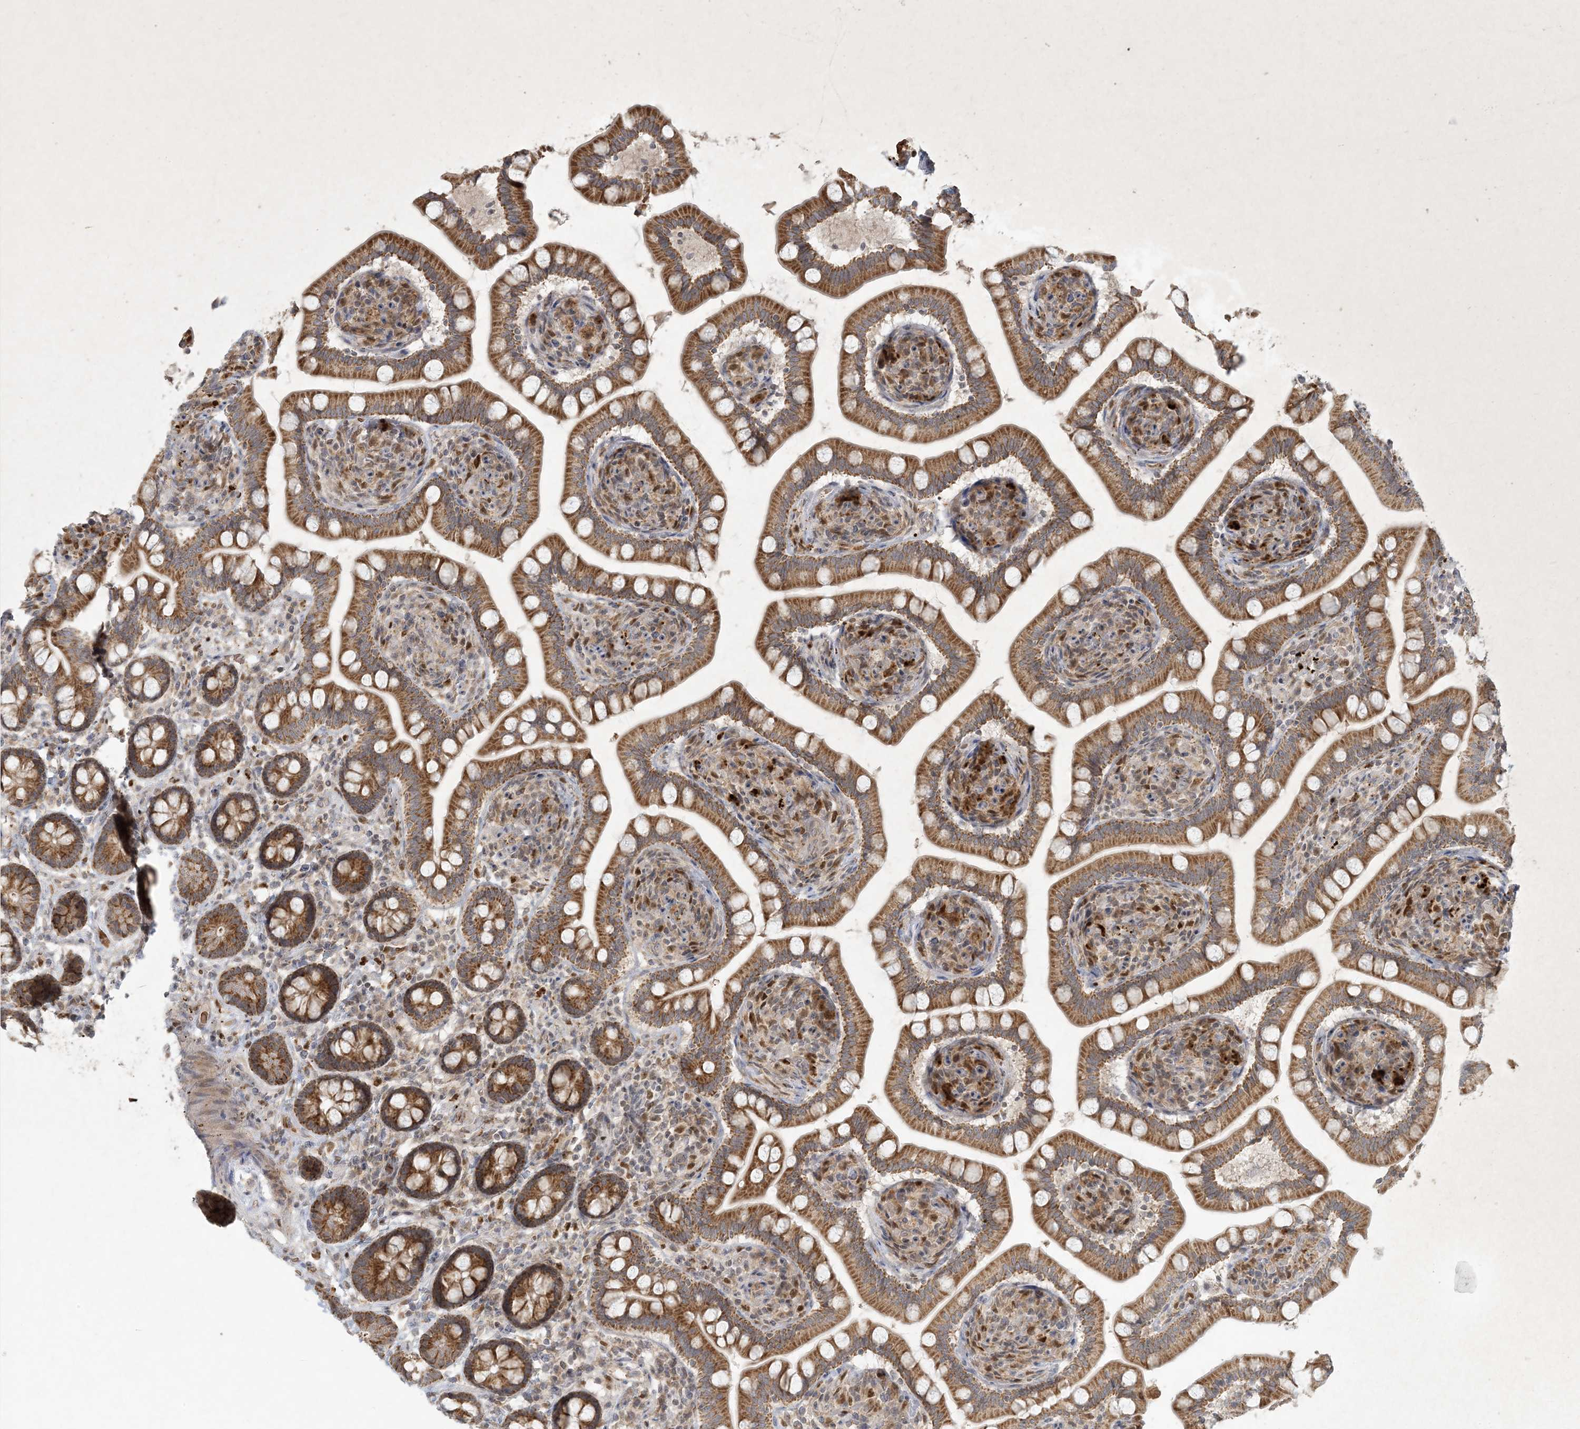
{"staining": {"intensity": "moderate", "quantity": ">75%", "location": "cytoplasmic/membranous"}, "tissue": "small intestine", "cell_type": "Glandular cells", "image_type": "normal", "snomed": [{"axis": "morphology", "description": "Normal tissue, NOS"}, {"axis": "topography", "description": "Small intestine"}], "caption": "A high-resolution histopathology image shows immunohistochemistry (IHC) staining of normal small intestine, which displays moderate cytoplasmic/membranous expression in about >75% of glandular cells. The staining was performed using DAB (3,3'-diaminobenzidine) to visualize the protein expression in brown, while the nuclei were stained in blue with hematoxylin (Magnification: 20x).", "gene": "CTDNEP1", "patient": {"sex": "female", "age": 64}}